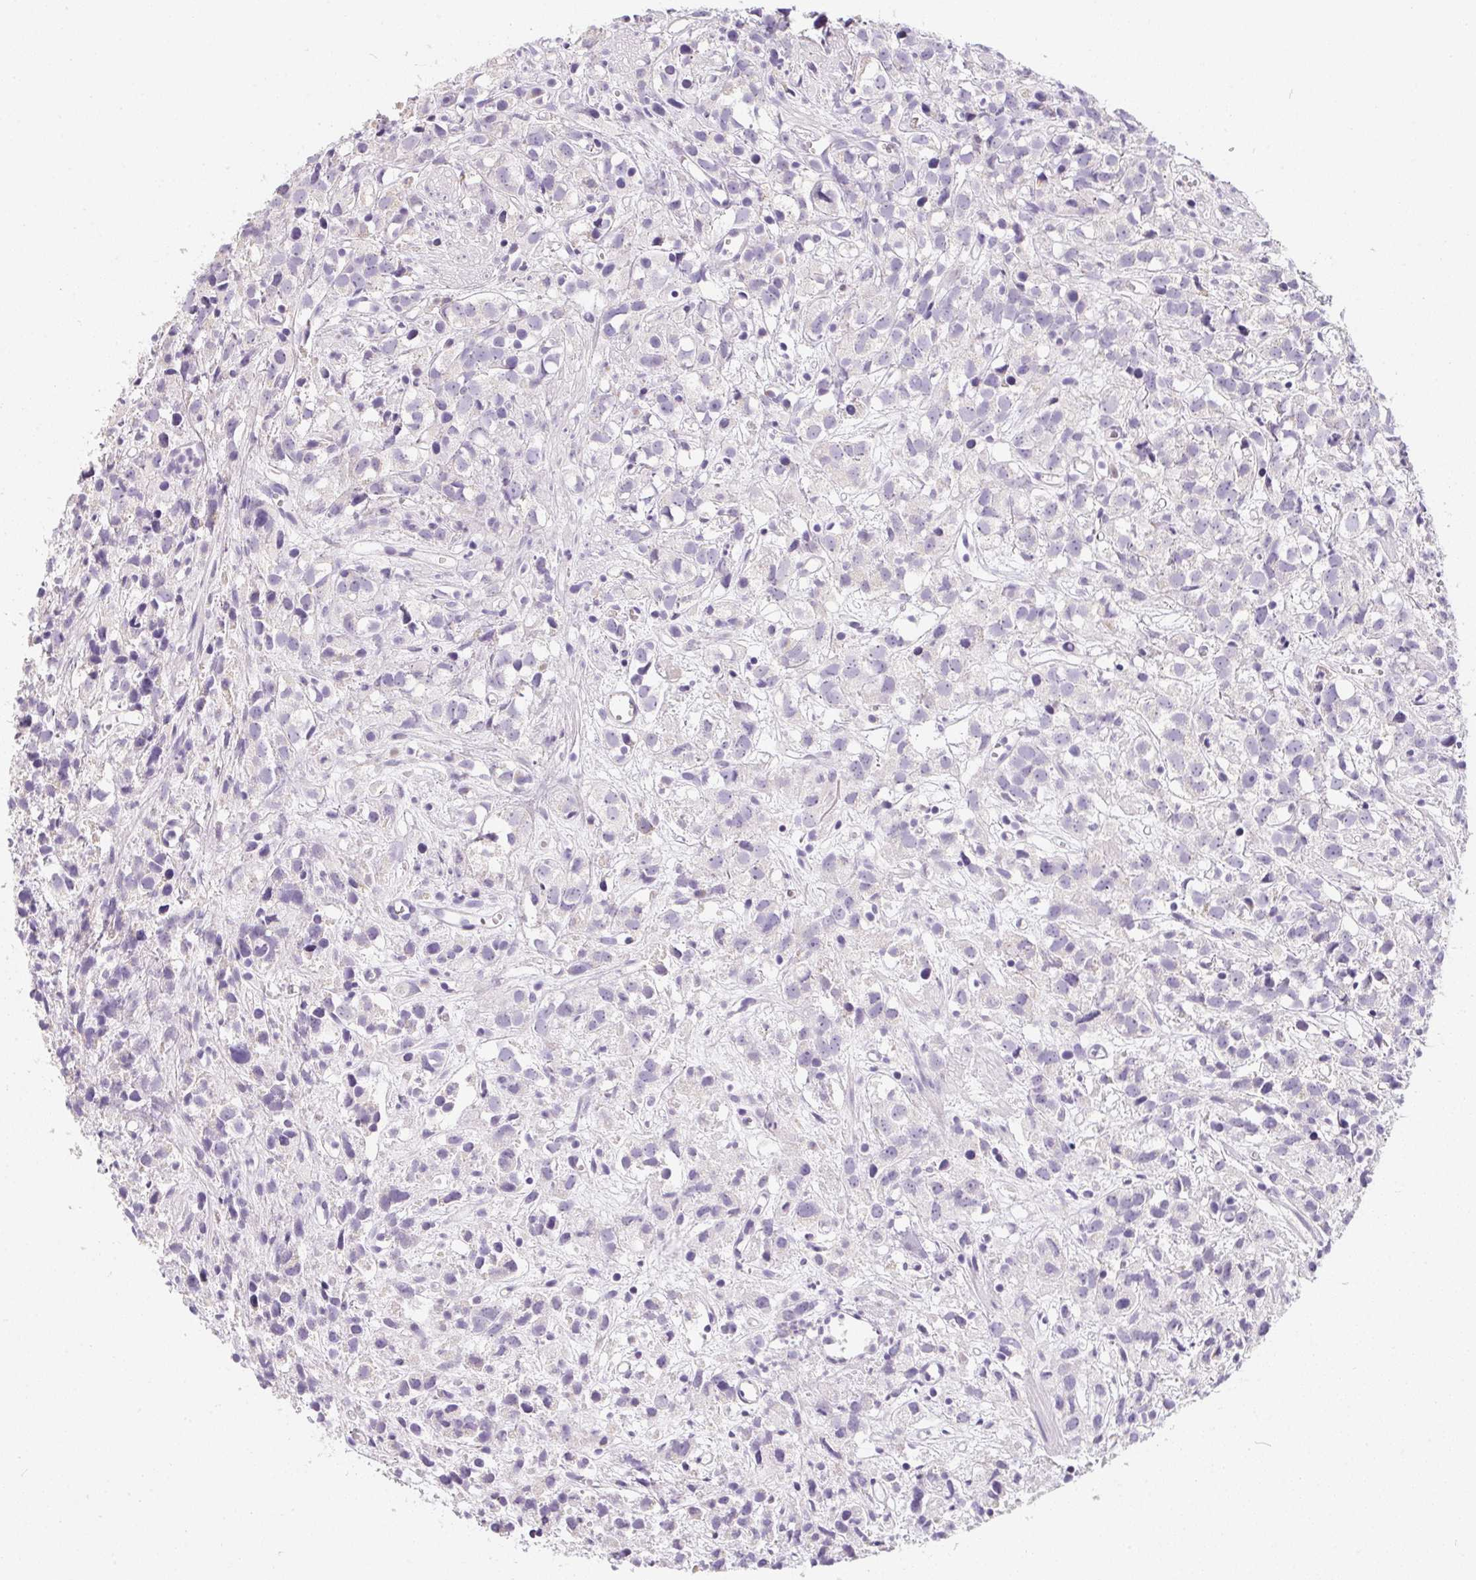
{"staining": {"intensity": "moderate", "quantity": "<25%", "location": "cytoplasmic/membranous"}, "tissue": "prostate cancer", "cell_type": "Tumor cells", "image_type": "cancer", "snomed": [{"axis": "morphology", "description": "Adenocarcinoma, High grade"}, {"axis": "topography", "description": "Prostate"}], "caption": "Human adenocarcinoma (high-grade) (prostate) stained with a brown dye shows moderate cytoplasmic/membranous positive positivity in approximately <25% of tumor cells.", "gene": "MAP1A", "patient": {"sex": "male", "age": 68}}